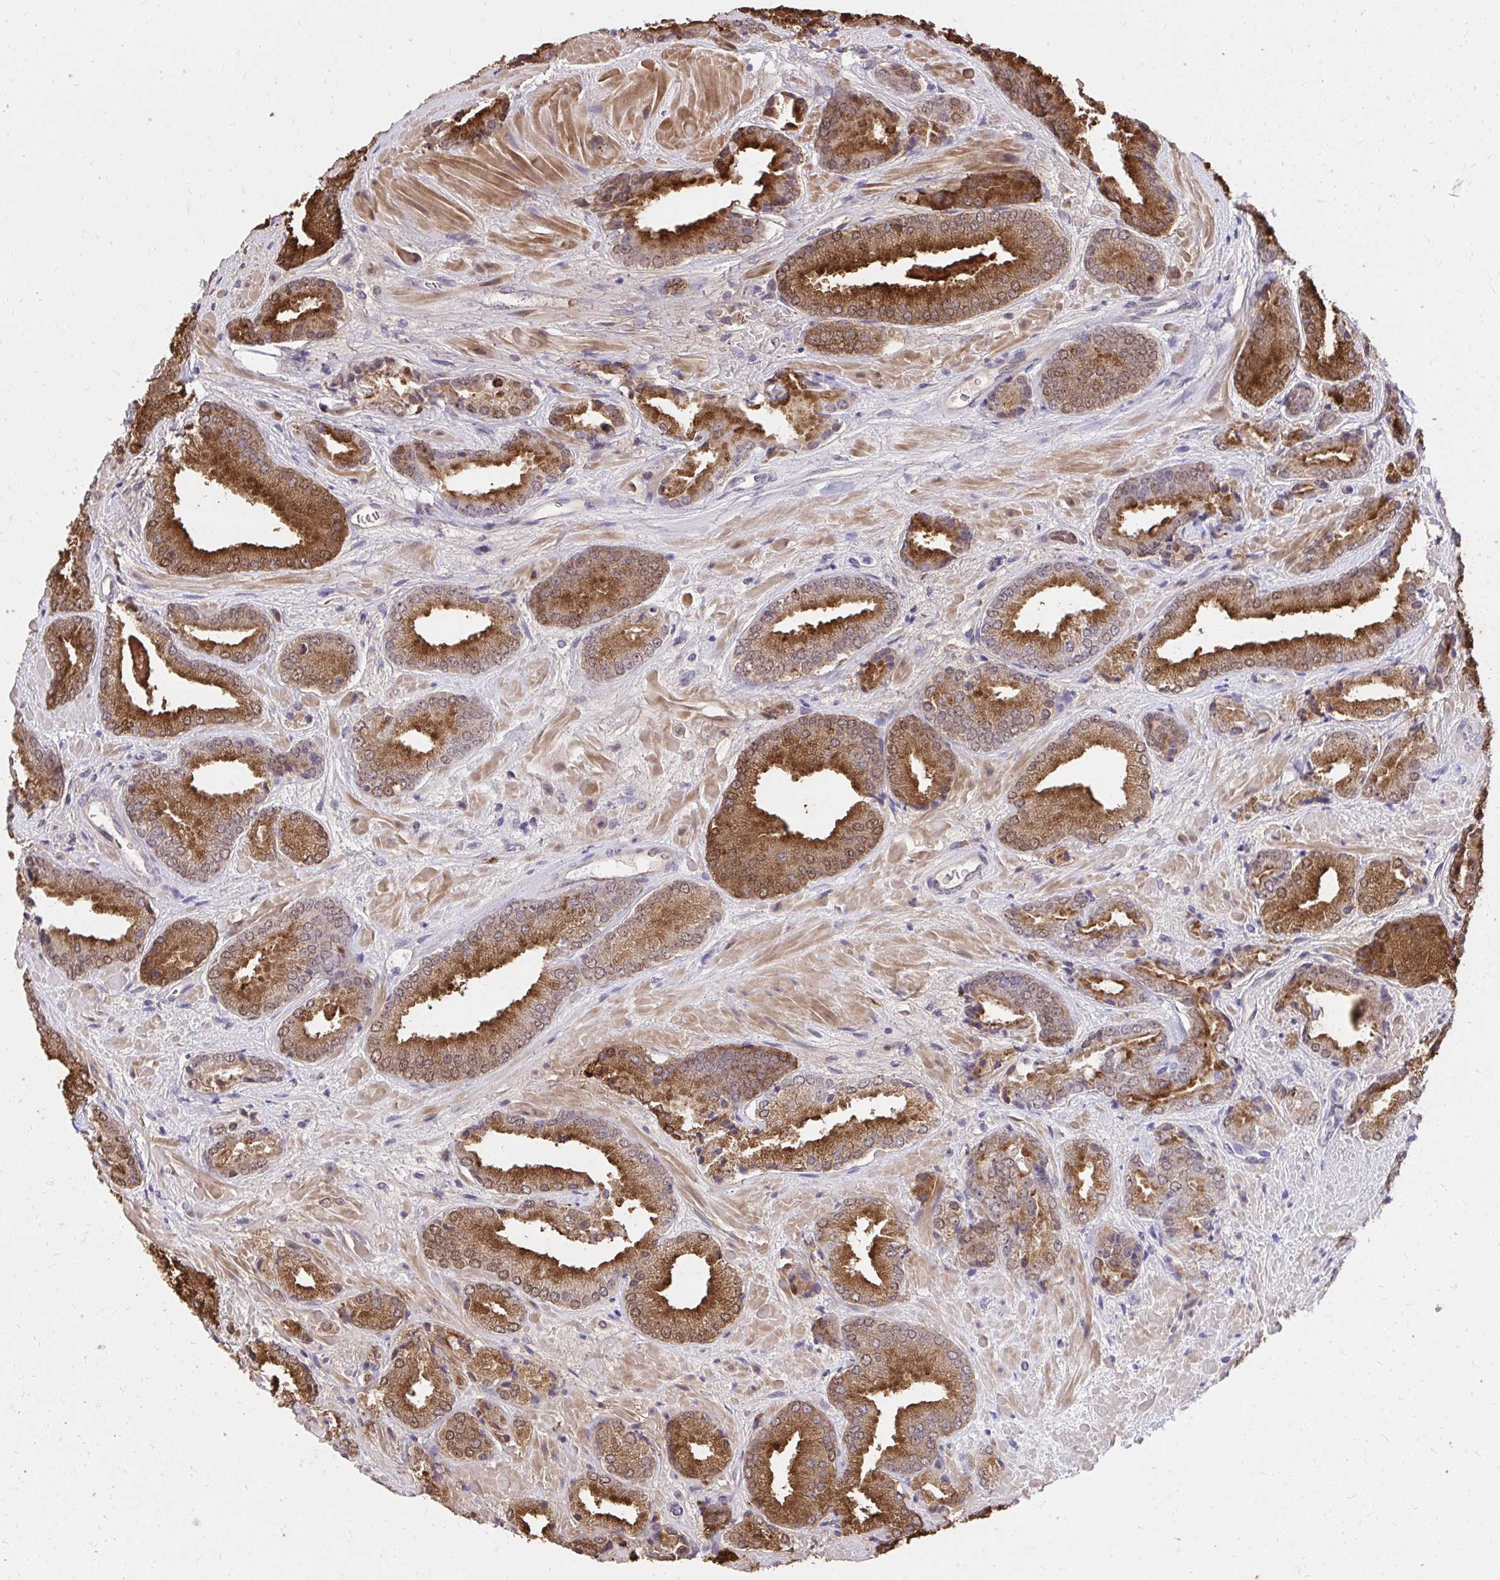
{"staining": {"intensity": "strong", "quantity": ">75%", "location": "cytoplasmic/membranous,nuclear"}, "tissue": "prostate cancer", "cell_type": "Tumor cells", "image_type": "cancer", "snomed": [{"axis": "morphology", "description": "Adenocarcinoma, High grade"}, {"axis": "topography", "description": "Prostate"}], "caption": "Immunohistochemical staining of human prostate adenocarcinoma (high-grade) shows strong cytoplasmic/membranous and nuclear protein staining in approximately >75% of tumor cells.", "gene": "KLK1", "patient": {"sex": "male", "age": 56}}